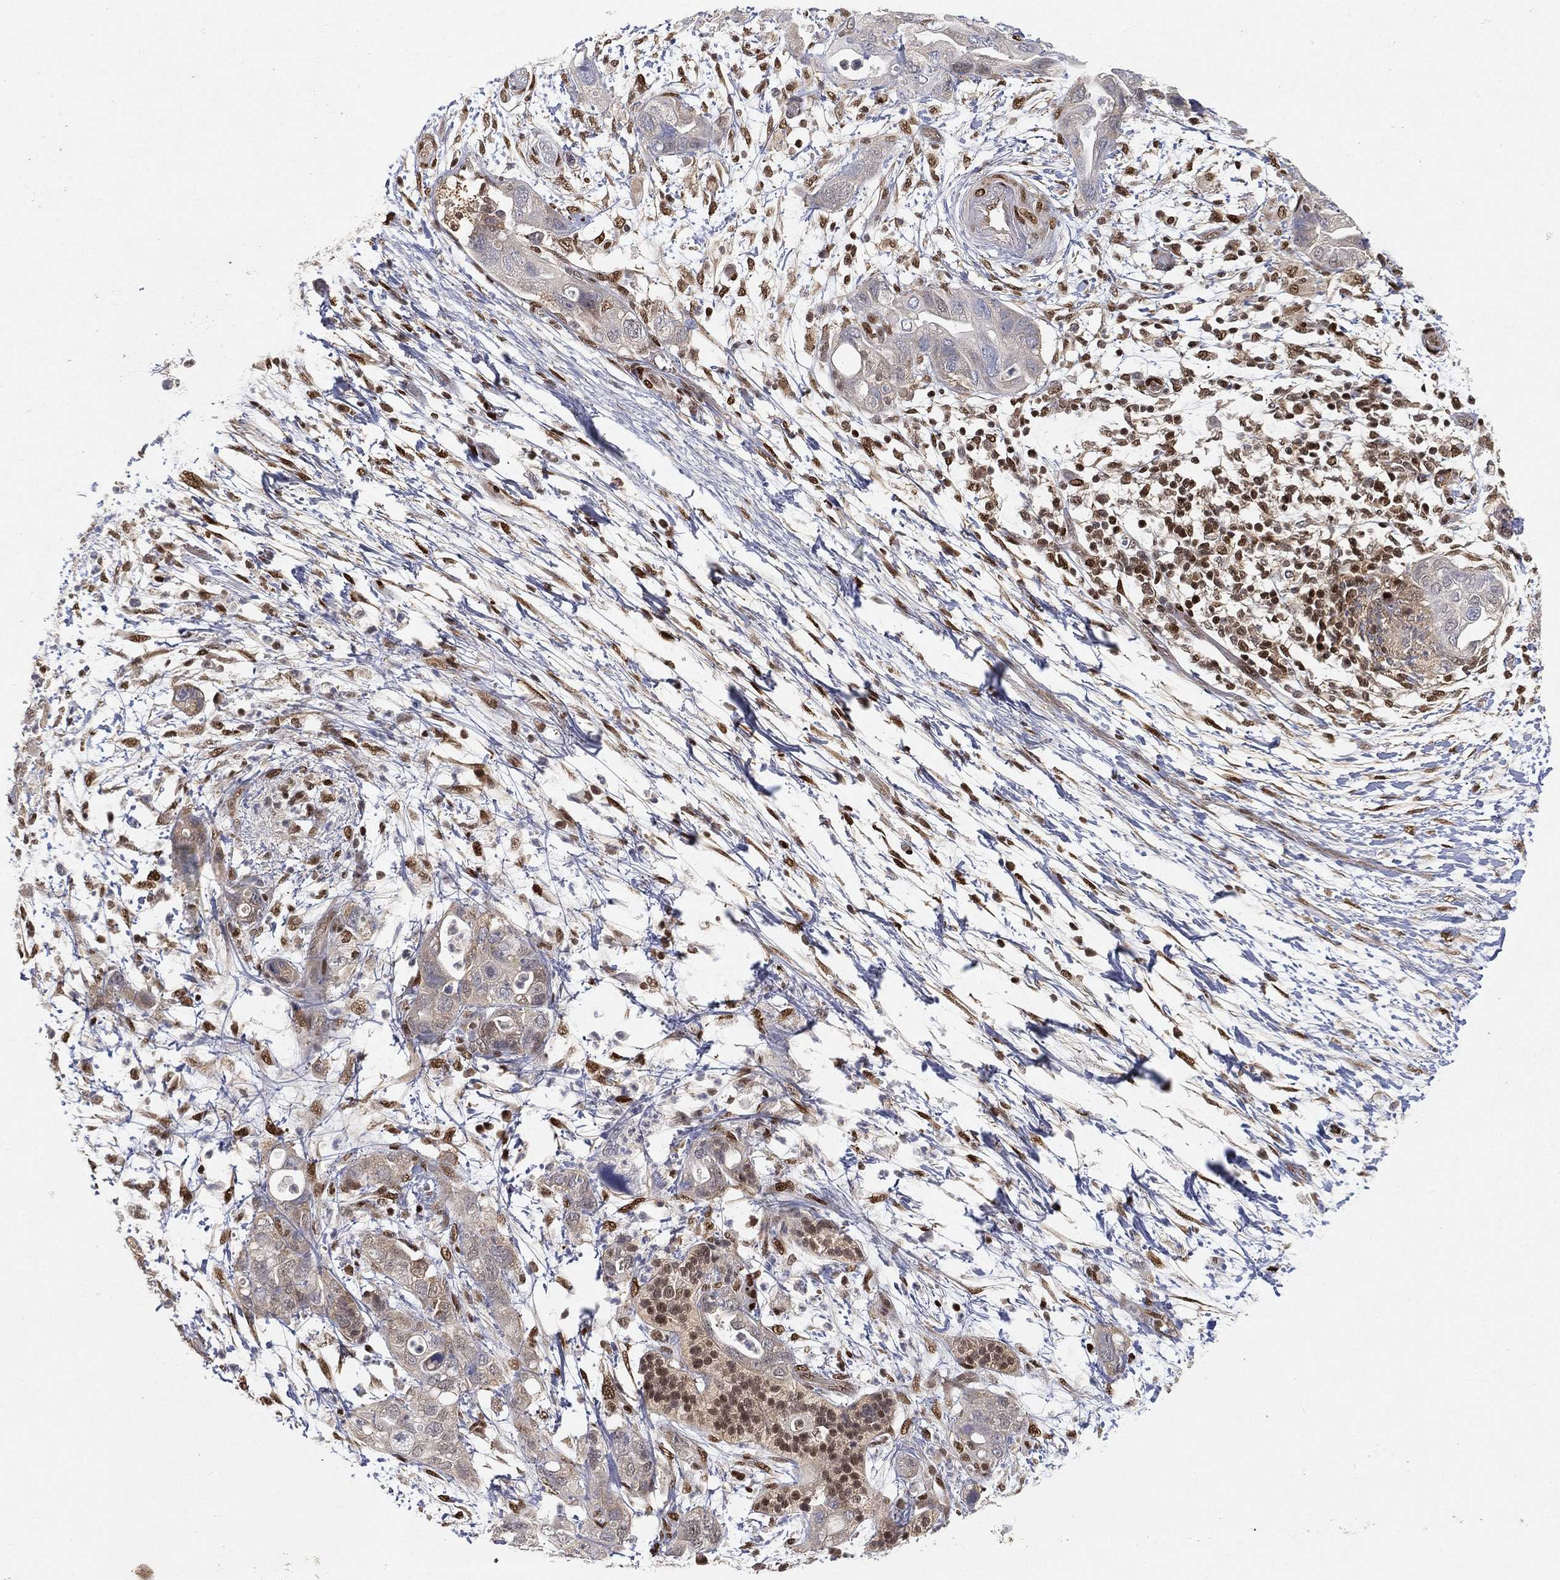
{"staining": {"intensity": "strong", "quantity": "<25%", "location": "nuclear"}, "tissue": "pancreatic cancer", "cell_type": "Tumor cells", "image_type": "cancer", "snomed": [{"axis": "morphology", "description": "Adenocarcinoma, NOS"}, {"axis": "topography", "description": "Pancreas"}], "caption": "The image demonstrates immunohistochemical staining of pancreatic cancer. There is strong nuclear staining is seen in about <25% of tumor cells. (DAB = brown stain, brightfield microscopy at high magnification).", "gene": "CRTC3", "patient": {"sex": "female", "age": 72}}